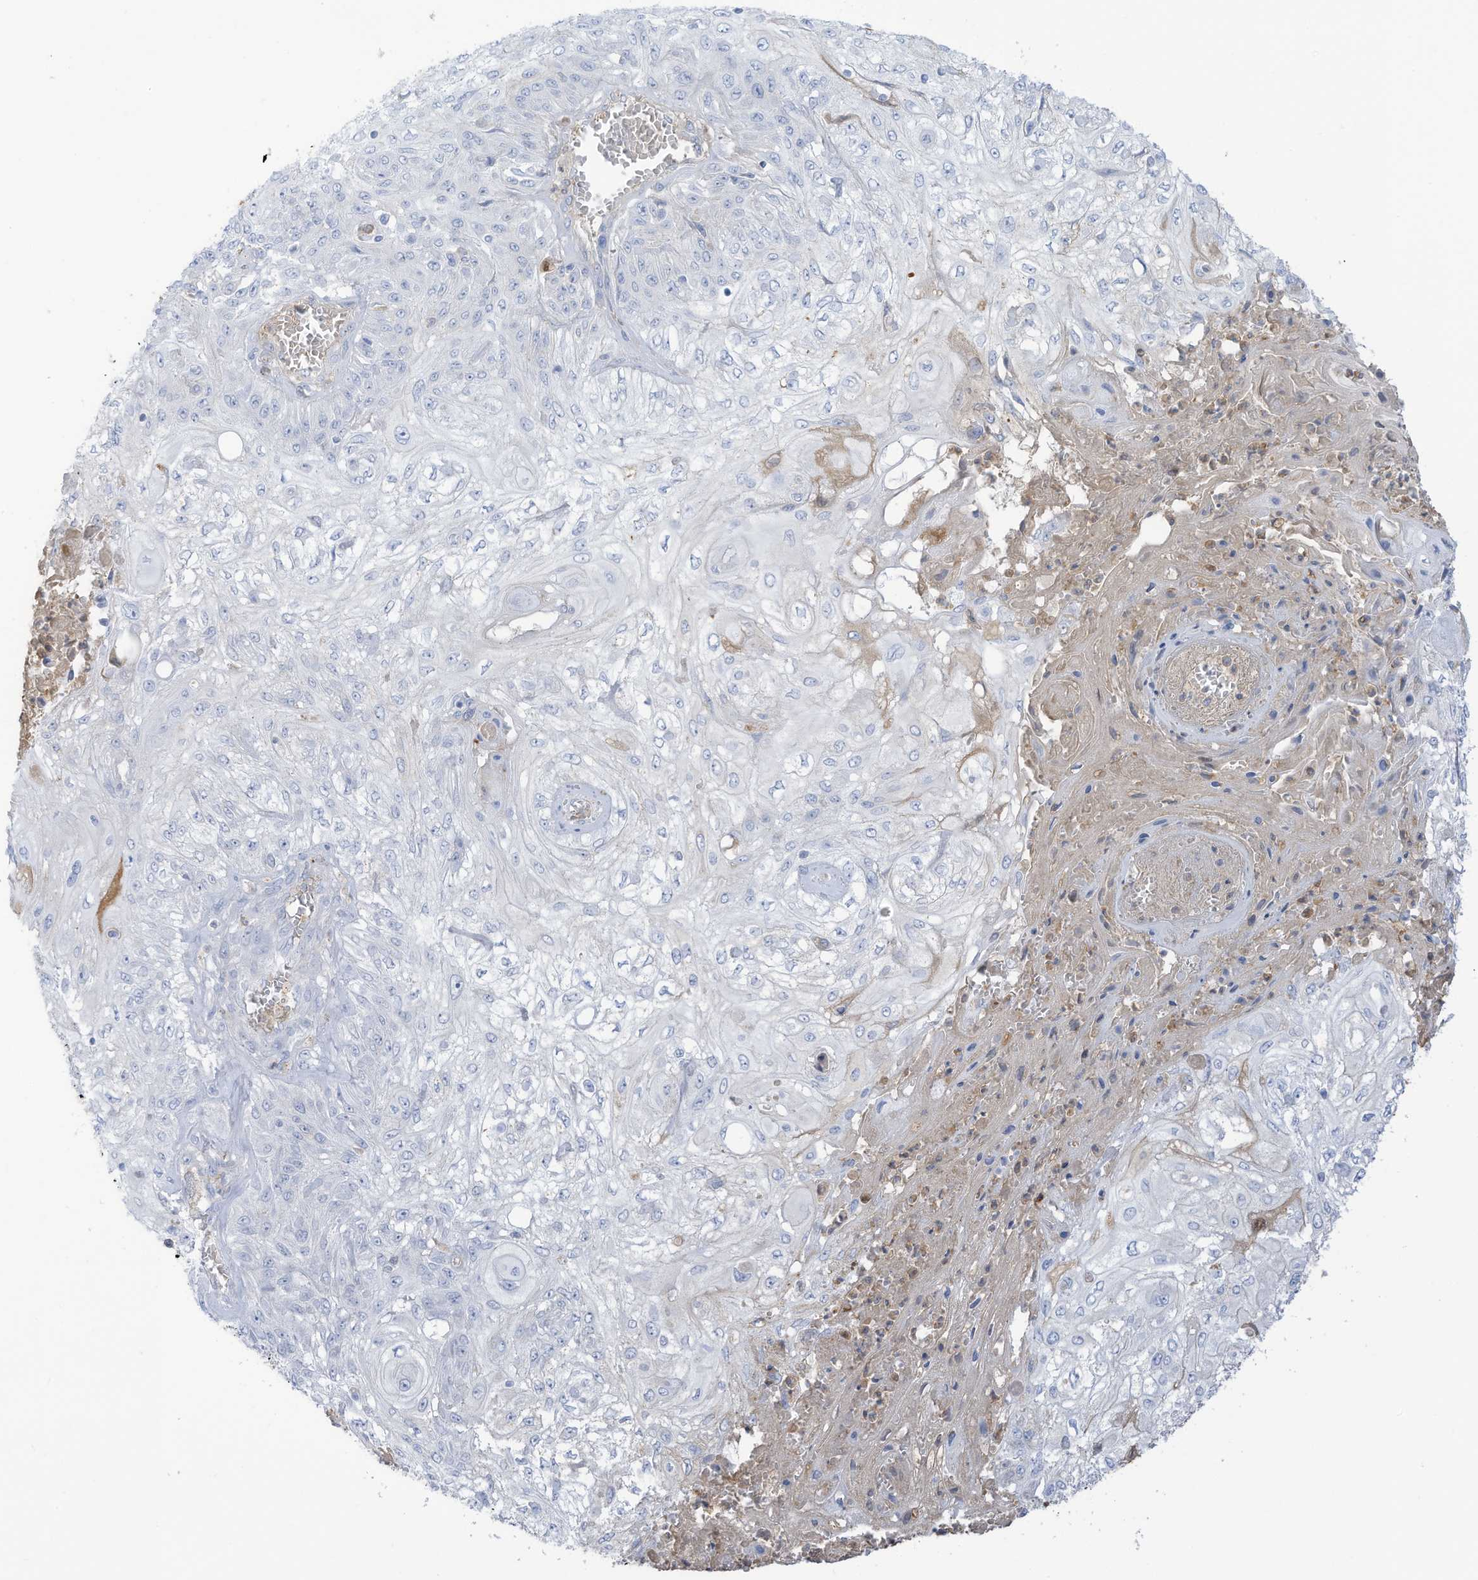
{"staining": {"intensity": "negative", "quantity": "none", "location": "none"}, "tissue": "skin cancer", "cell_type": "Tumor cells", "image_type": "cancer", "snomed": [{"axis": "morphology", "description": "Squamous cell carcinoma, NOS"}, {"axis": "morphology", "description": "Squamous cell carcinoma, metastatic, NOS"}, {"axis": "topography", "description": "Skin"}, {"axis": "topography", "description": "Lymph node"}], "caption": "IHC of human skin cancer reveals no expression in tumor cells.", "gene": "HSD17B13", "patient": {"sex": "male", "age": 75}}